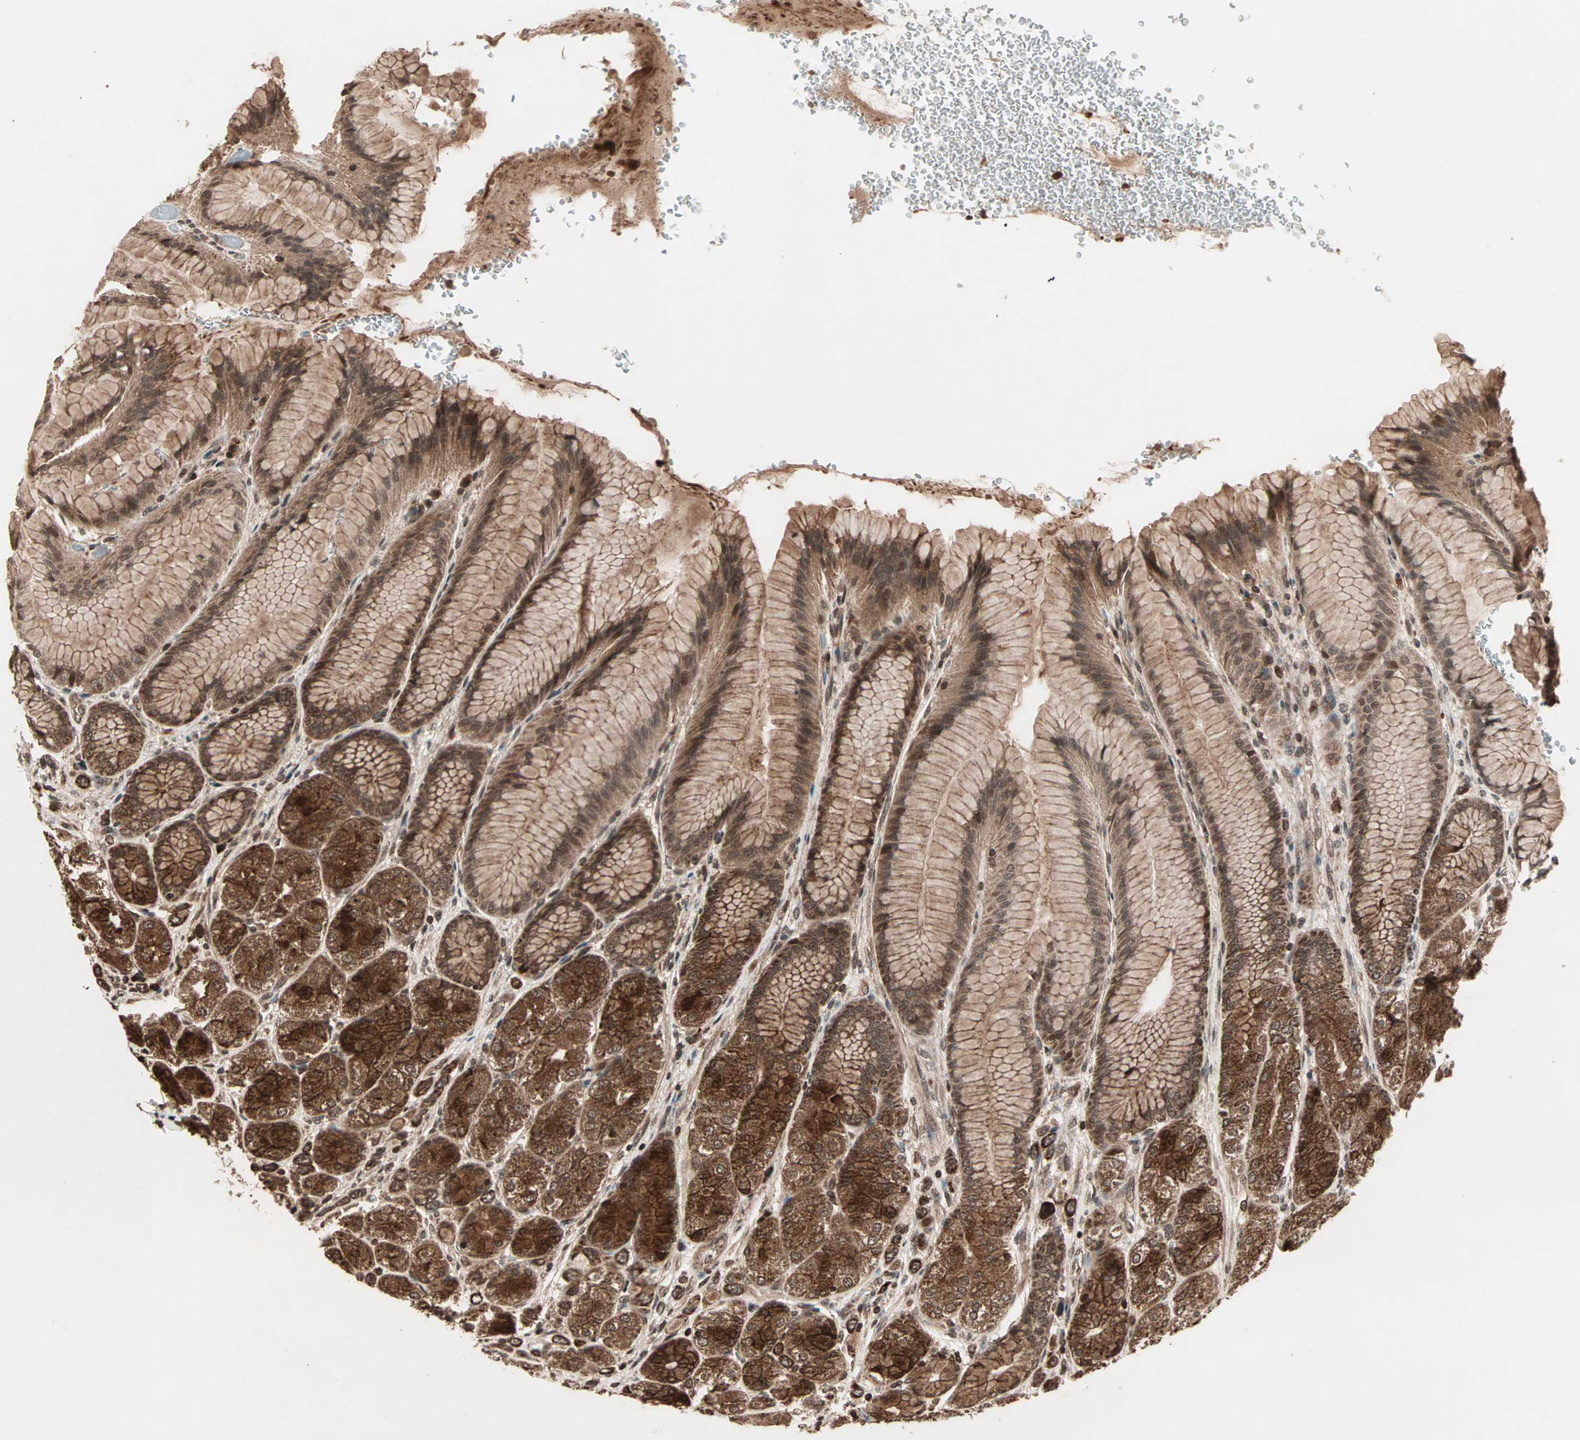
{"staining": {"intensity": "strong", "quantity": ">75%", "location": "cytoplasmic/membranous"}, "tissue": "stomach", "cell_type": "Glandular cells", "image_type": "normal", "snomed": [{"axis": "morphology", "description": "Normal tissue, NOS"}, {"axis": "morphology", "description": "Adenocarcinoma, NOS"}, {"axis": "topography", "description": "Stomach"}, {"axis": "topography", "description": "Stomach, lower"}], "caption": "Strong cytoplasmic/membranous staining is identified in about >75% of glandular cells in benign stomach.", "gene": "RFFL", "patient": {"sex": "female", "age": 65}}